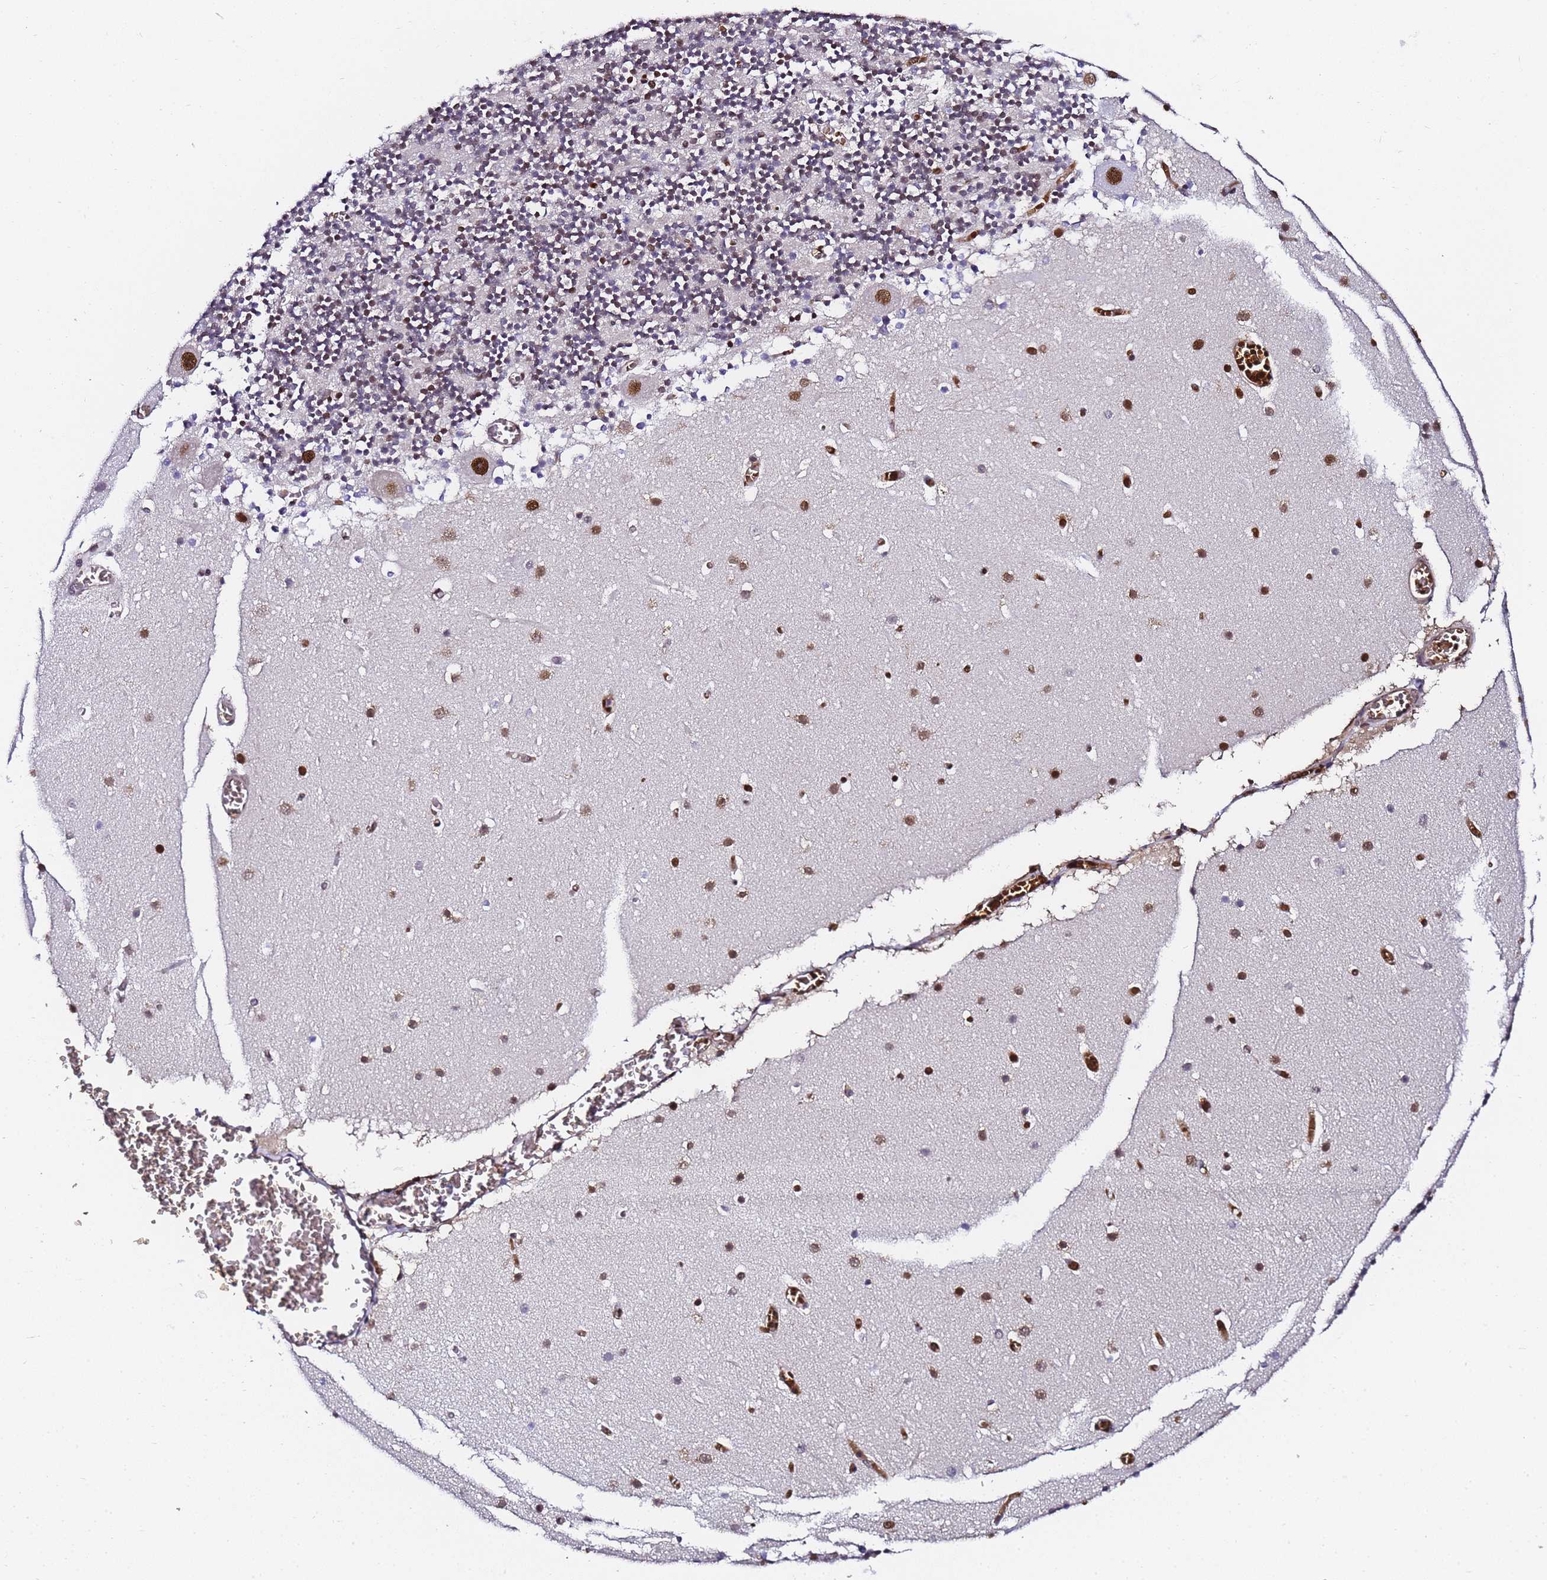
{"staining": {"intensity": "strong", "quantity": "25%-75%", "location": "nuclear"}, "tissue": "cerebellum", "cell_type": "Cells in granular layer", "image_type": "normal", "snomed": [{"axis": "morphology", "description": "Normal tissue, NOS"}, {"axis": "topography", "description": "Cerebellum"}], "caption": "A high-resolution histopathology image shows immunohistochemistry staining of benign cerebellum, which reveals strong nuclear expression in about 25%-75% of cells in granular layer. The staining was performed using DAB to visualize the protein expression in brown, while the nuclei were stained in blue with hematoxylin (Magnification: 20x).", "gene": "POLR1A", "patient": {"sex": "female", "age": 28}}